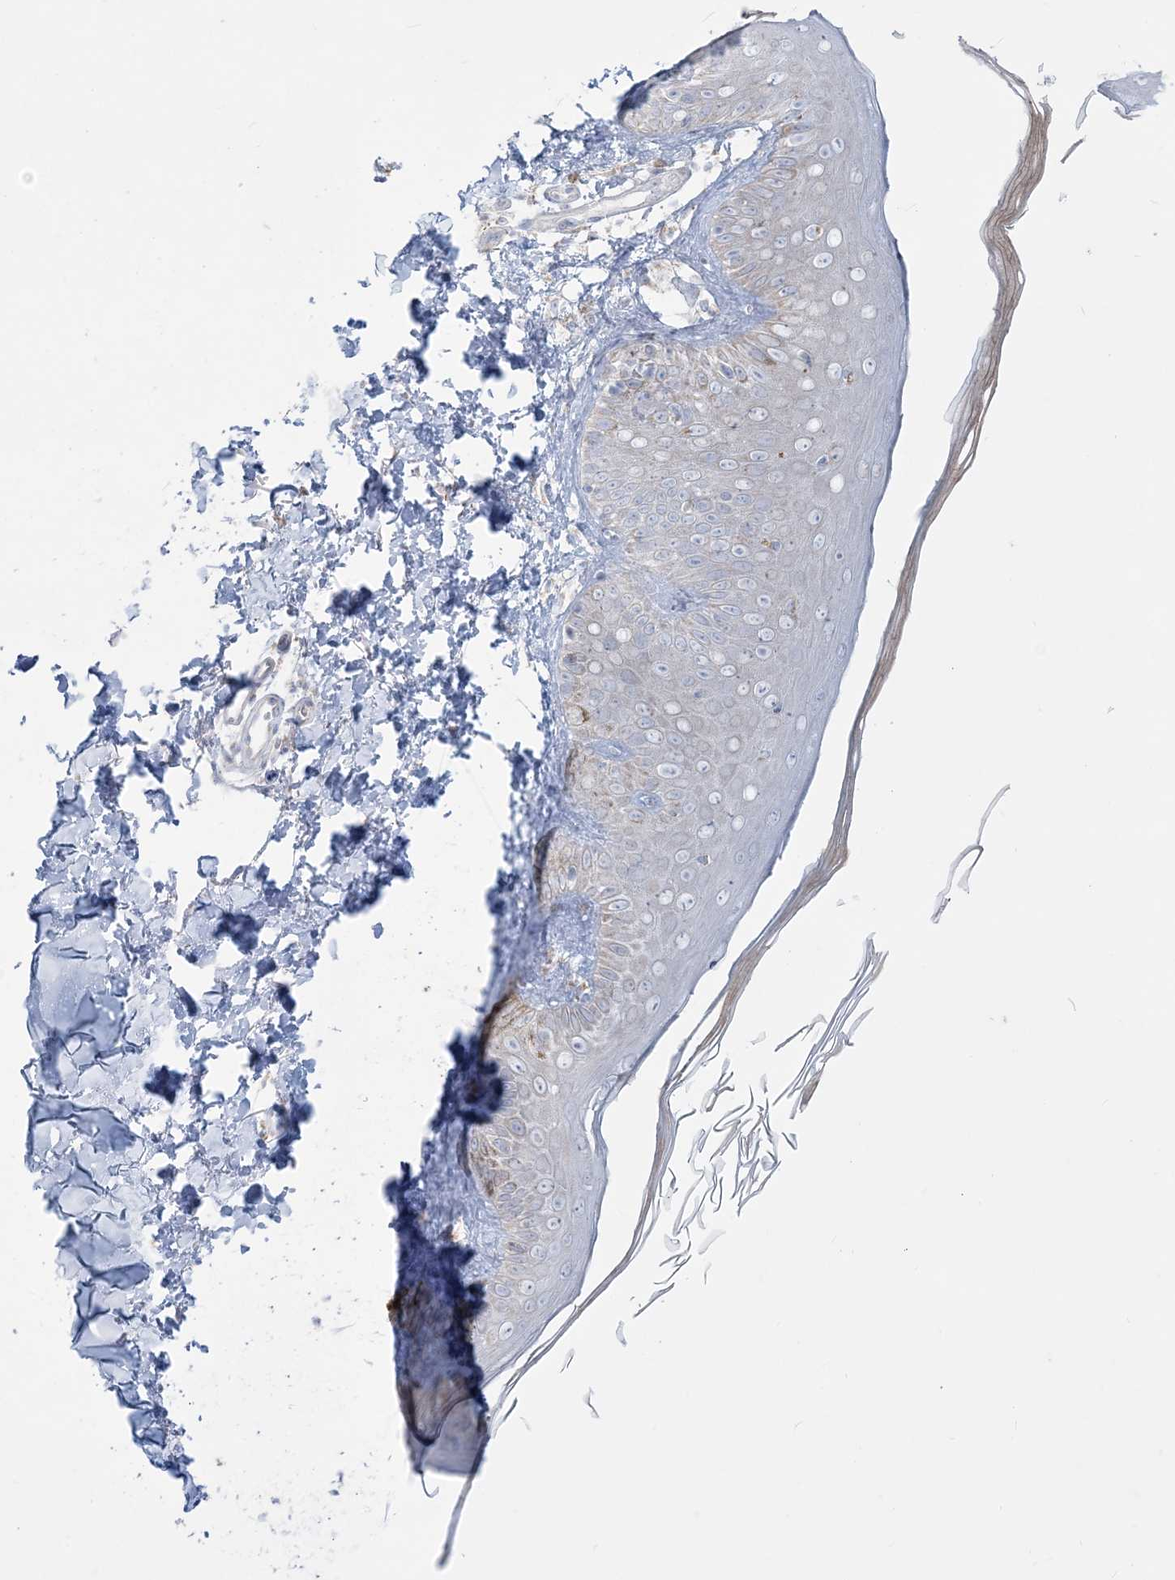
{"staining": {"intensity": "negative", "quantity": "none", "location": "none"}, "tissue": "skin", "cell_type": "Fibroblasts", "image_type": "normal", "snomed": [{"axis": "morphology", "description": "Normal tissue, NOS"}, {"axis": "topography", "description": "Skin"}], "caption": "Fibroblasts show no significant staining in unremarkable skin. (Brightfield microscopy of DAB (3,3'-diaminobenzidine) IHC at high magnification).", "gene": "TBC1D7", "patient": {"sex": "male", "age": 52}}